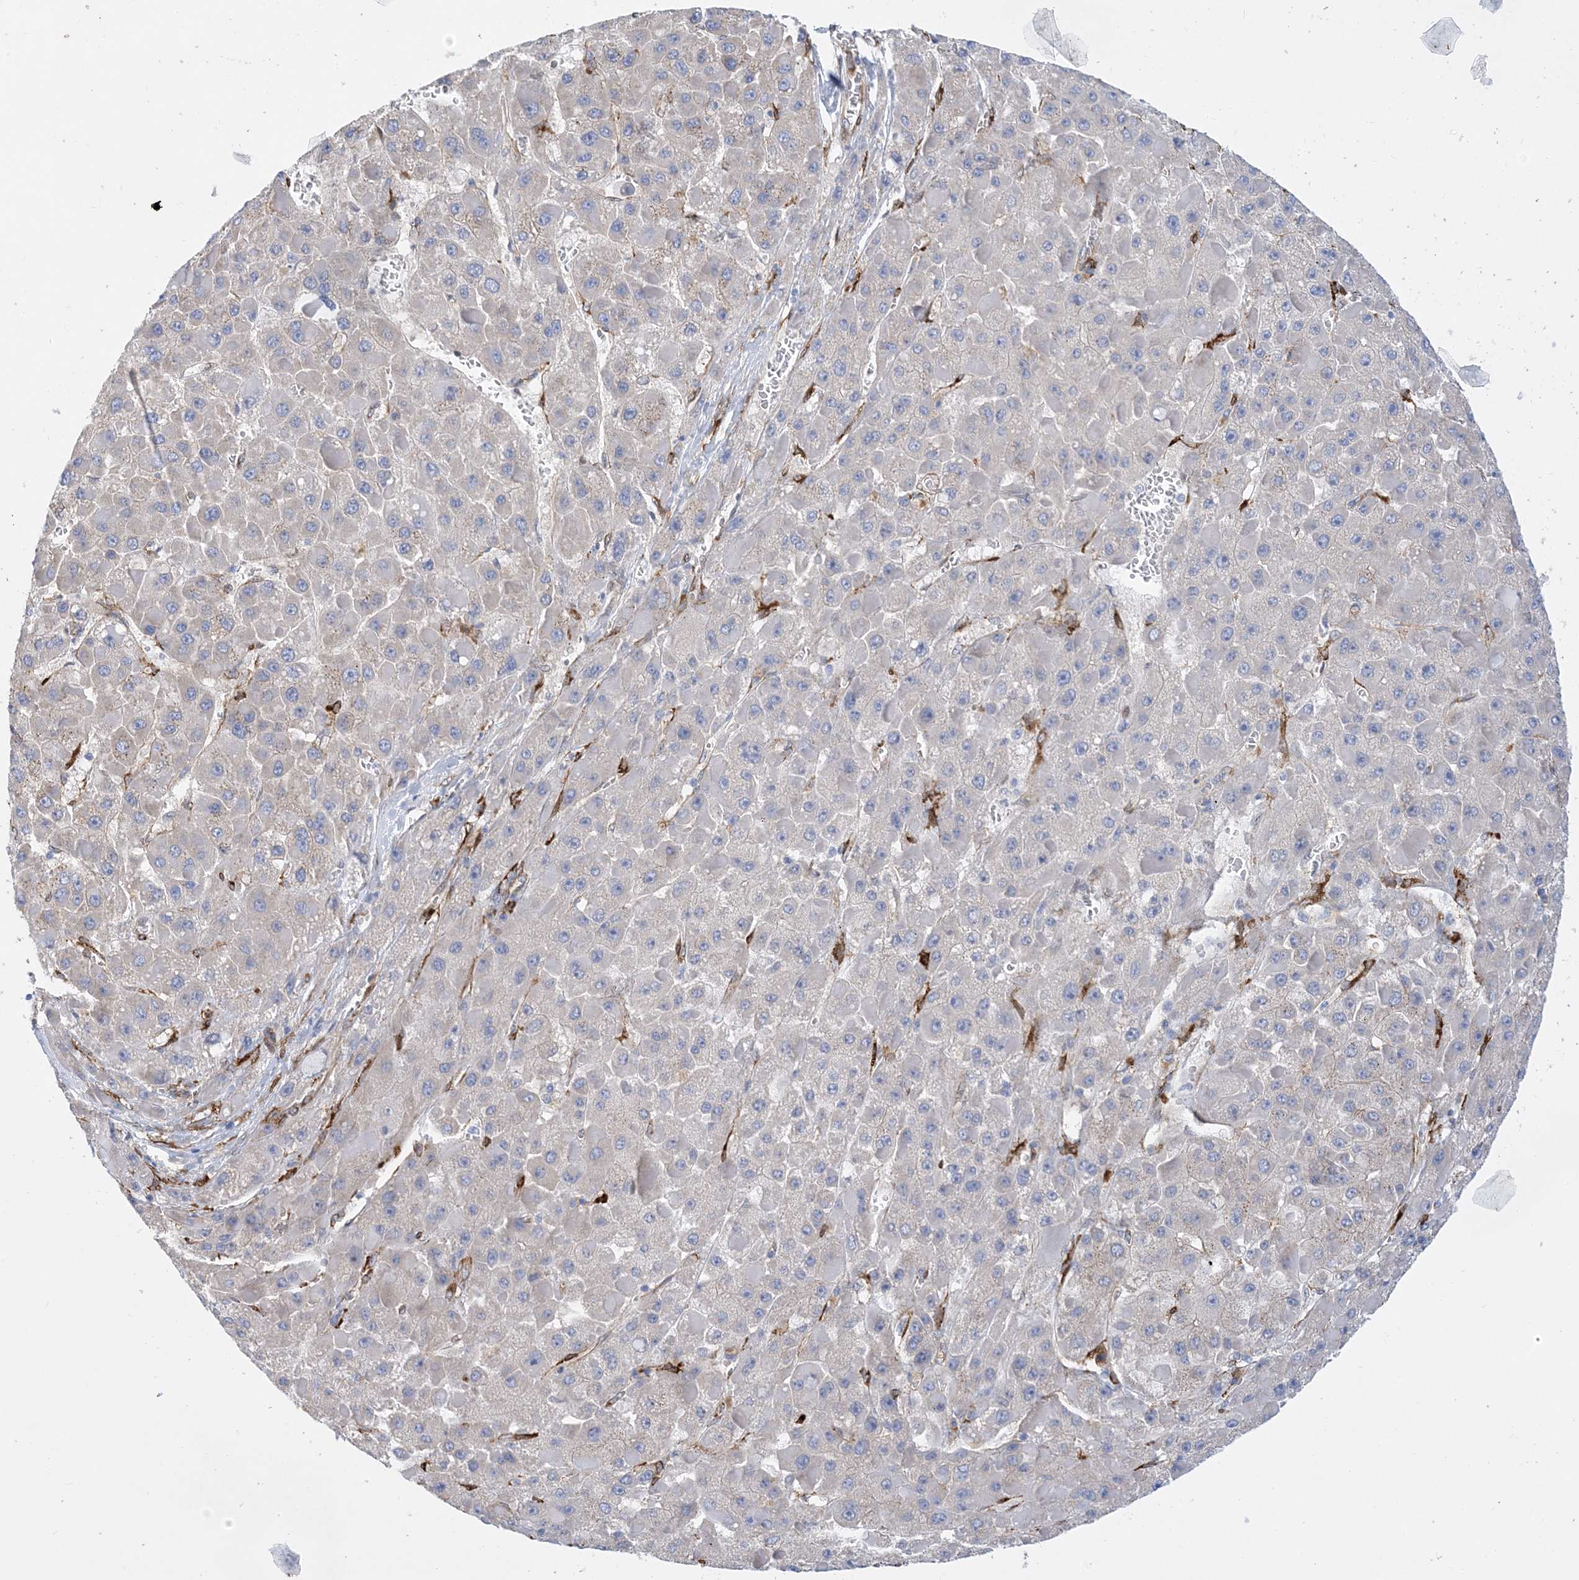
{"staining": {"intensity": "negative", "quantity": "none", "location": "none"}, "tissue": "liver cancer", "cell_type": "Tumor cells", "image_type": "cancer", "snomed": [{"axis": "morphology", "description": "Carcinoma, Hepatocellular, NOS"}, {"axis": "topography", "description": "Liver"}], "caption": "There is no significant positivity in tumor cells of liver hepatocellular carcinoma.", "gene": "RBMS3", "patient": {"sex": "female", "age": 73}}